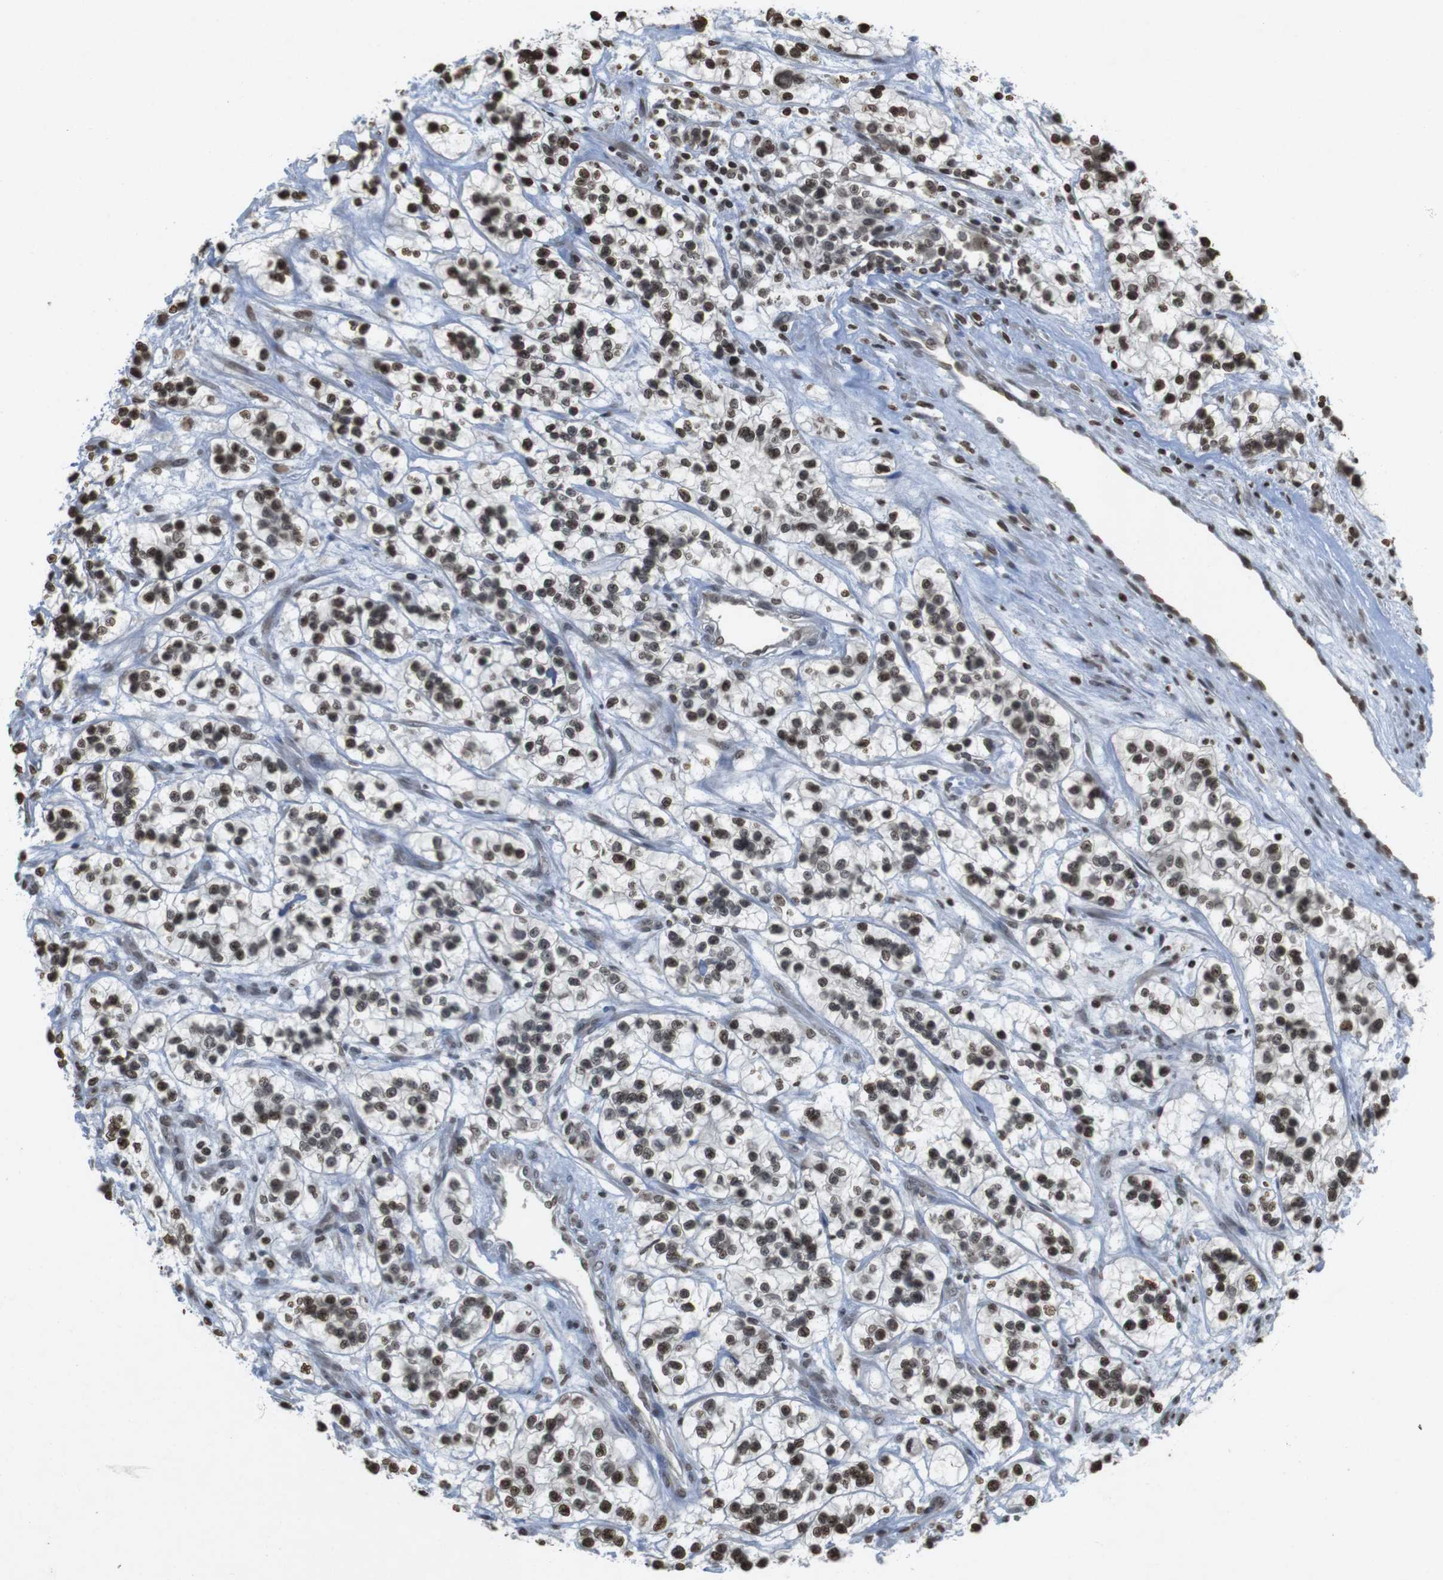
{"staining": {"intensity": "moderate", "quantity": ">75%", "location": "nuclear"}, "tissue": "renal cancer", "cell_type": "Tumor cells", "image_type": "cancer", "snomed": [{"axis": "morphology", "description": "Adenocarcinoma, NOS"}, {"axis": "topography", "description": "Kidney"}], "caption": "Protein staining exhibits moderate nuclear expression in about >75% of tumor cells in renal cancer (adenocarcinoma).", "gene": "FOXA3", "patient": {"sex": "female", "age": 57}}